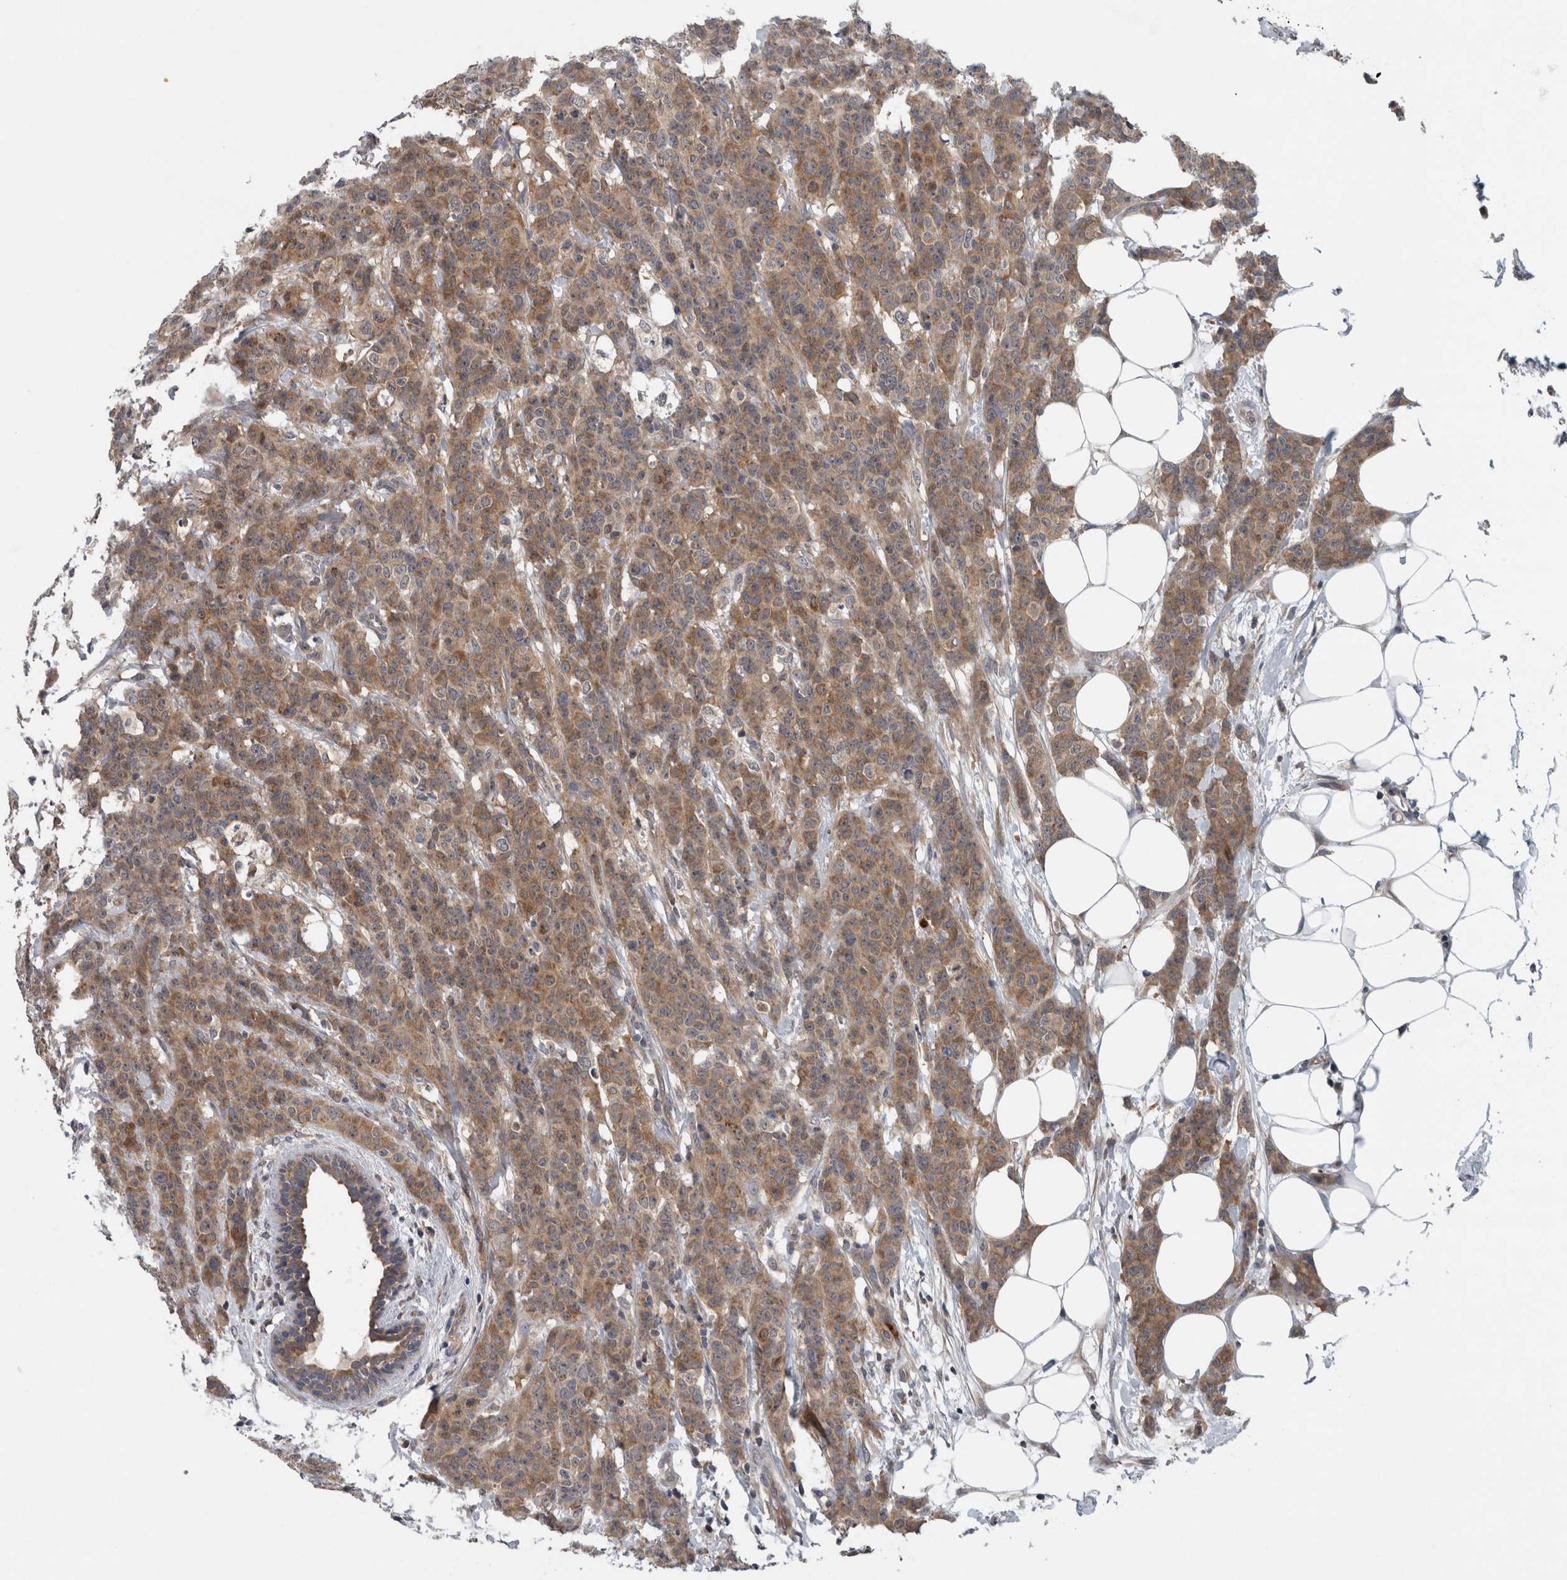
{"staining": {"intensity": "weak", "quantity": ">75%", "location": "cytoplasmic/membranous"}, "tissue": "breast cancer", "cell_type": "Tumor cells", "image_type": "cancer", "snomed": [{"axis": "morphology", "description": "Normal tissue, NOS"}, {"axis": "morphology", "description": "Duct carcinoma"}, {"axis": "topography", "description": "Breast"}], "caption": "An IHC image of tumor tissue is shown. Protein staining in brown labels weak cytoplasmic/membranous positivity in breast cancer (infiltrating ductal carcinoma) within tumor cells. (Stains: DAB (3,3'-diaminobenzidine) in brown, nuclei in blue, Microscopy: brightfield microscopy at high magnification).", "gene": "PDCD2", "patient": {"sex": "female", "age": 40}}